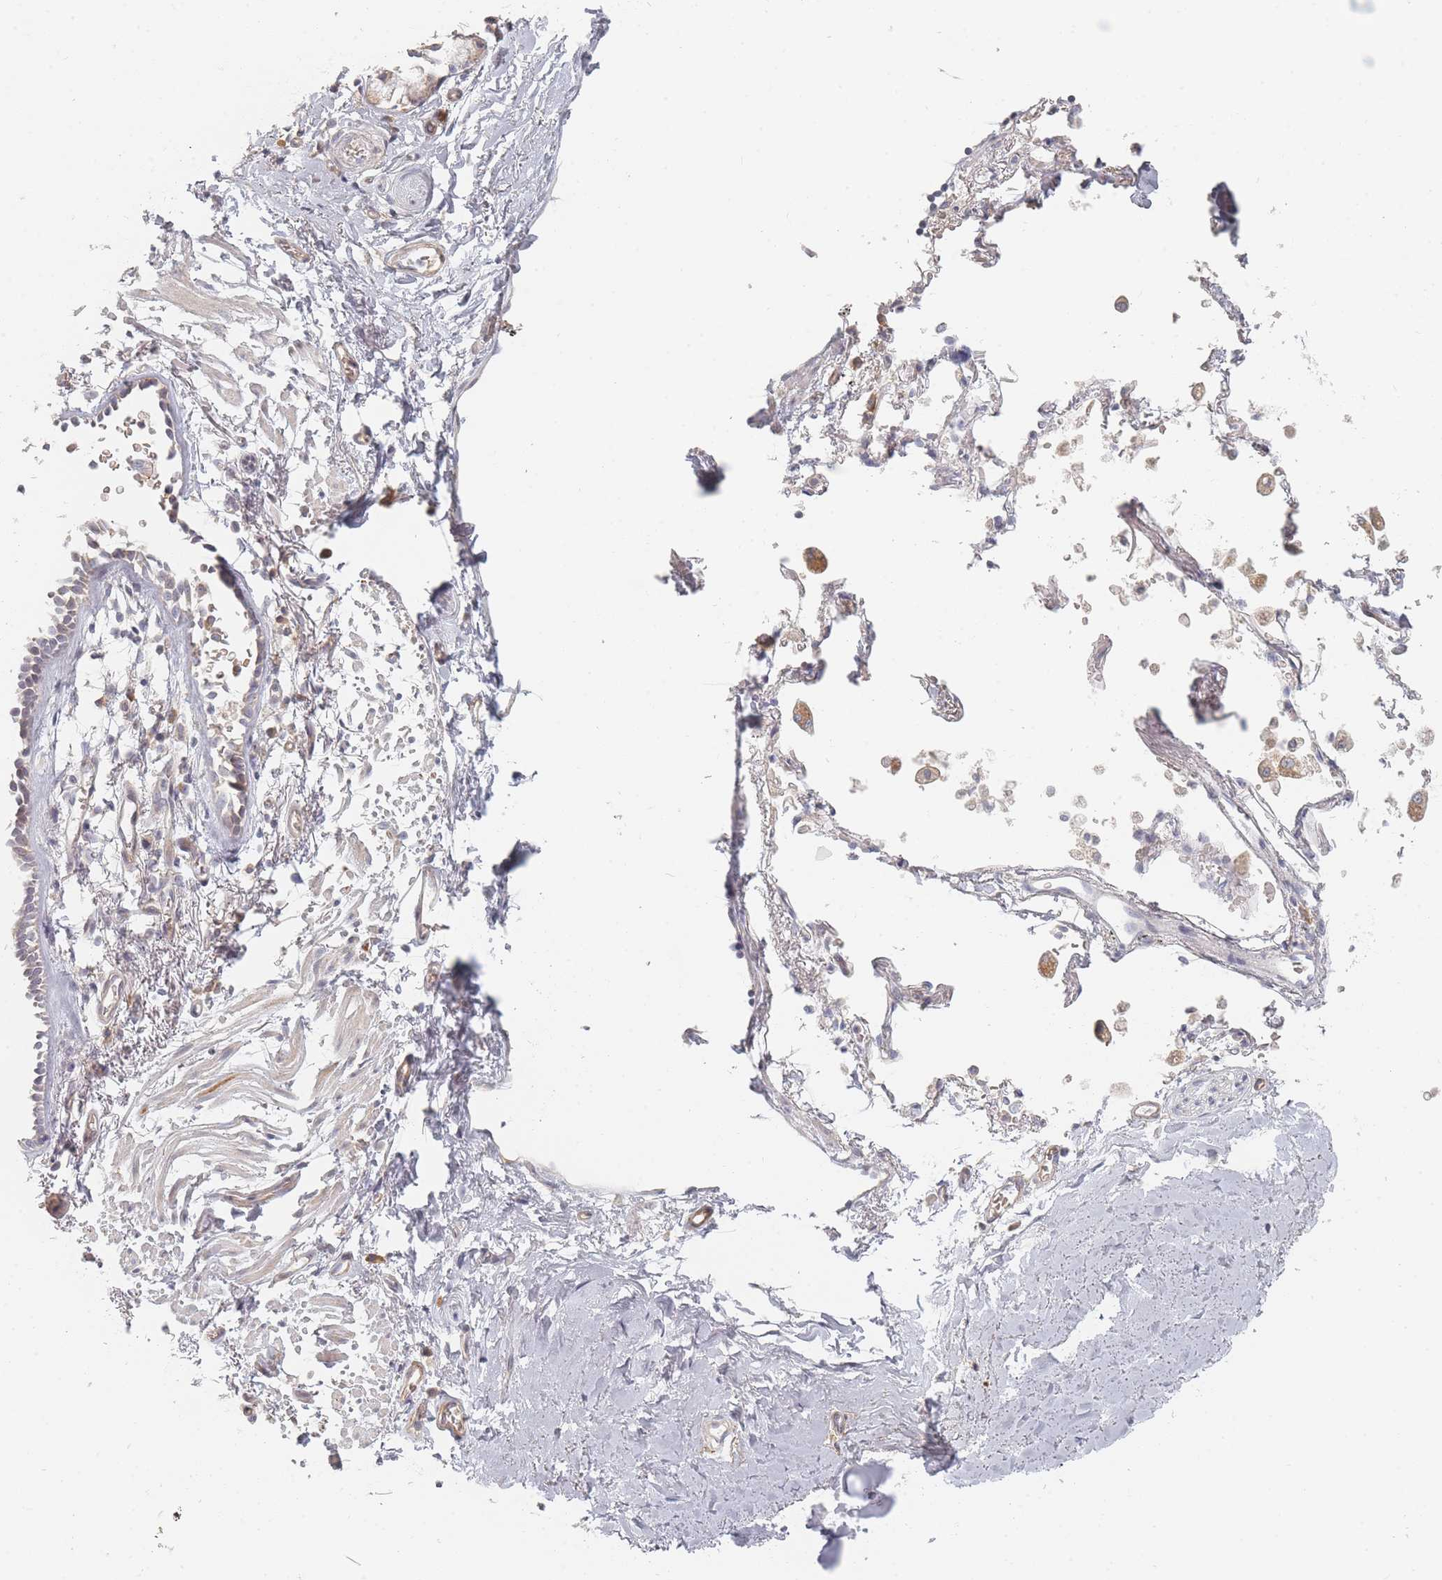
{"staining": {"intensity": "negative", "quantity": "none", "location": "none"}, "tissue": "soft tissue", "cell_type": "Fibroblasts", "image_type": "normal", "snomed": [{"axis": "morphology", "description": "Normal tissue, NOS"}, {"axis": "topography", "description": "Cartilage tissue"}], "caption": "Unremarkable soft tissue was stained to show a protein in brown. There is no significant expression in fibroblasts. (DAB IHC visualized using brightfield microscopy, high magnification).", "gene": "ZKSCAN7", "patient": {"sex": "male", "age": 73}}